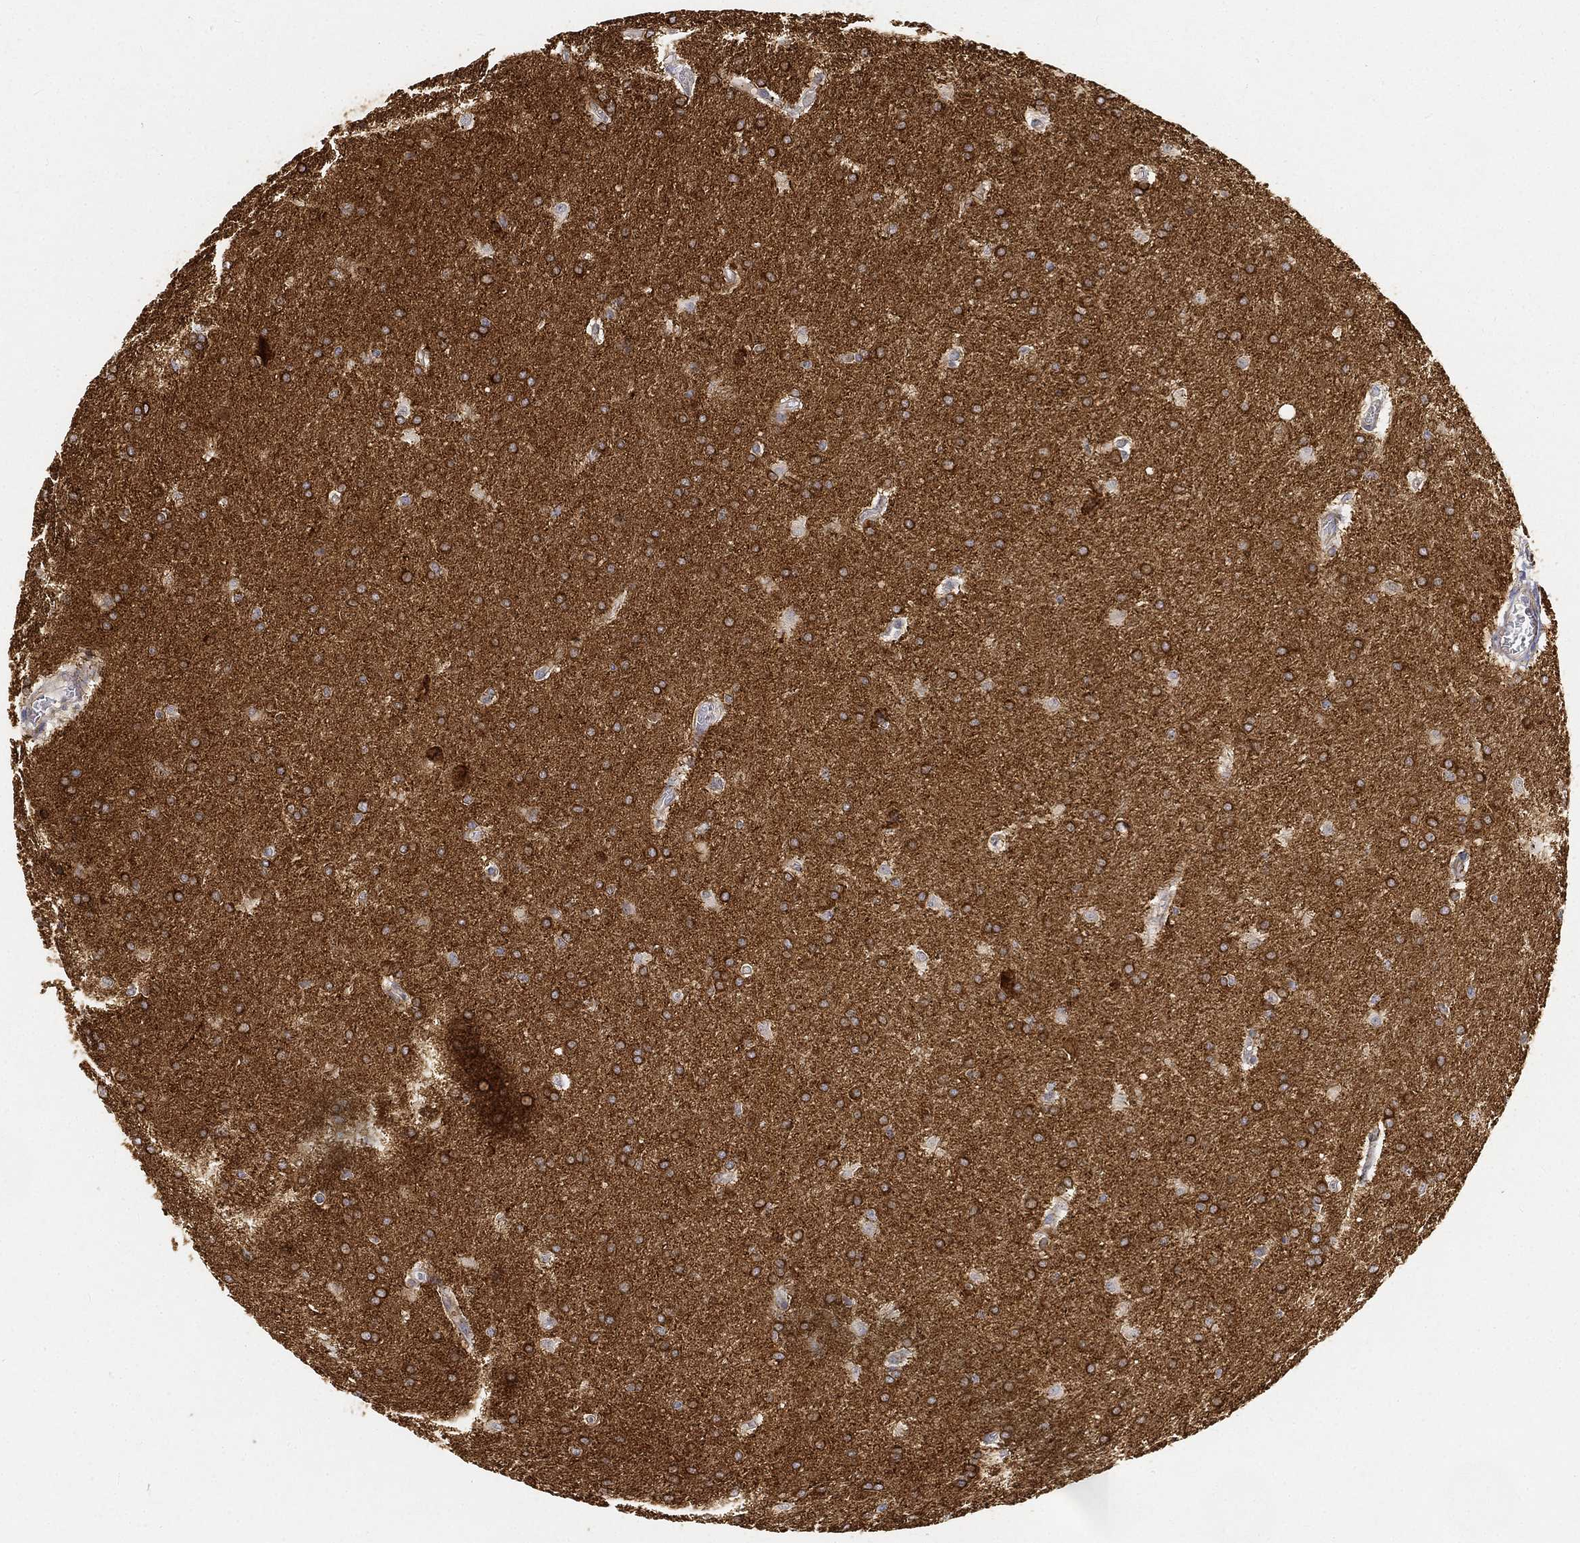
{"staining": {"intensity": "moderate", "quantity": ">75%", "location": "cytoplasmic/membranous"}, "tissue": "glioma", "cell_type": "Tumor cells", "image_type": "cancer", "snomed": [{"axis": "morphology", "description": "Glioma, malignant, Low grade"}, {"axis": "topography", "description": "Brain"}], "caption": "This image demonstrates malignant low-grade glioma stained with immunohistochemistry to label a protein in brown. The cytoplasmic/membranous of tumor cells show moderate positivity for the protein. Nuclei are counter-stained blue.", "gene": "TMEM25", "patient": {"sex": "female", "age": 32}}